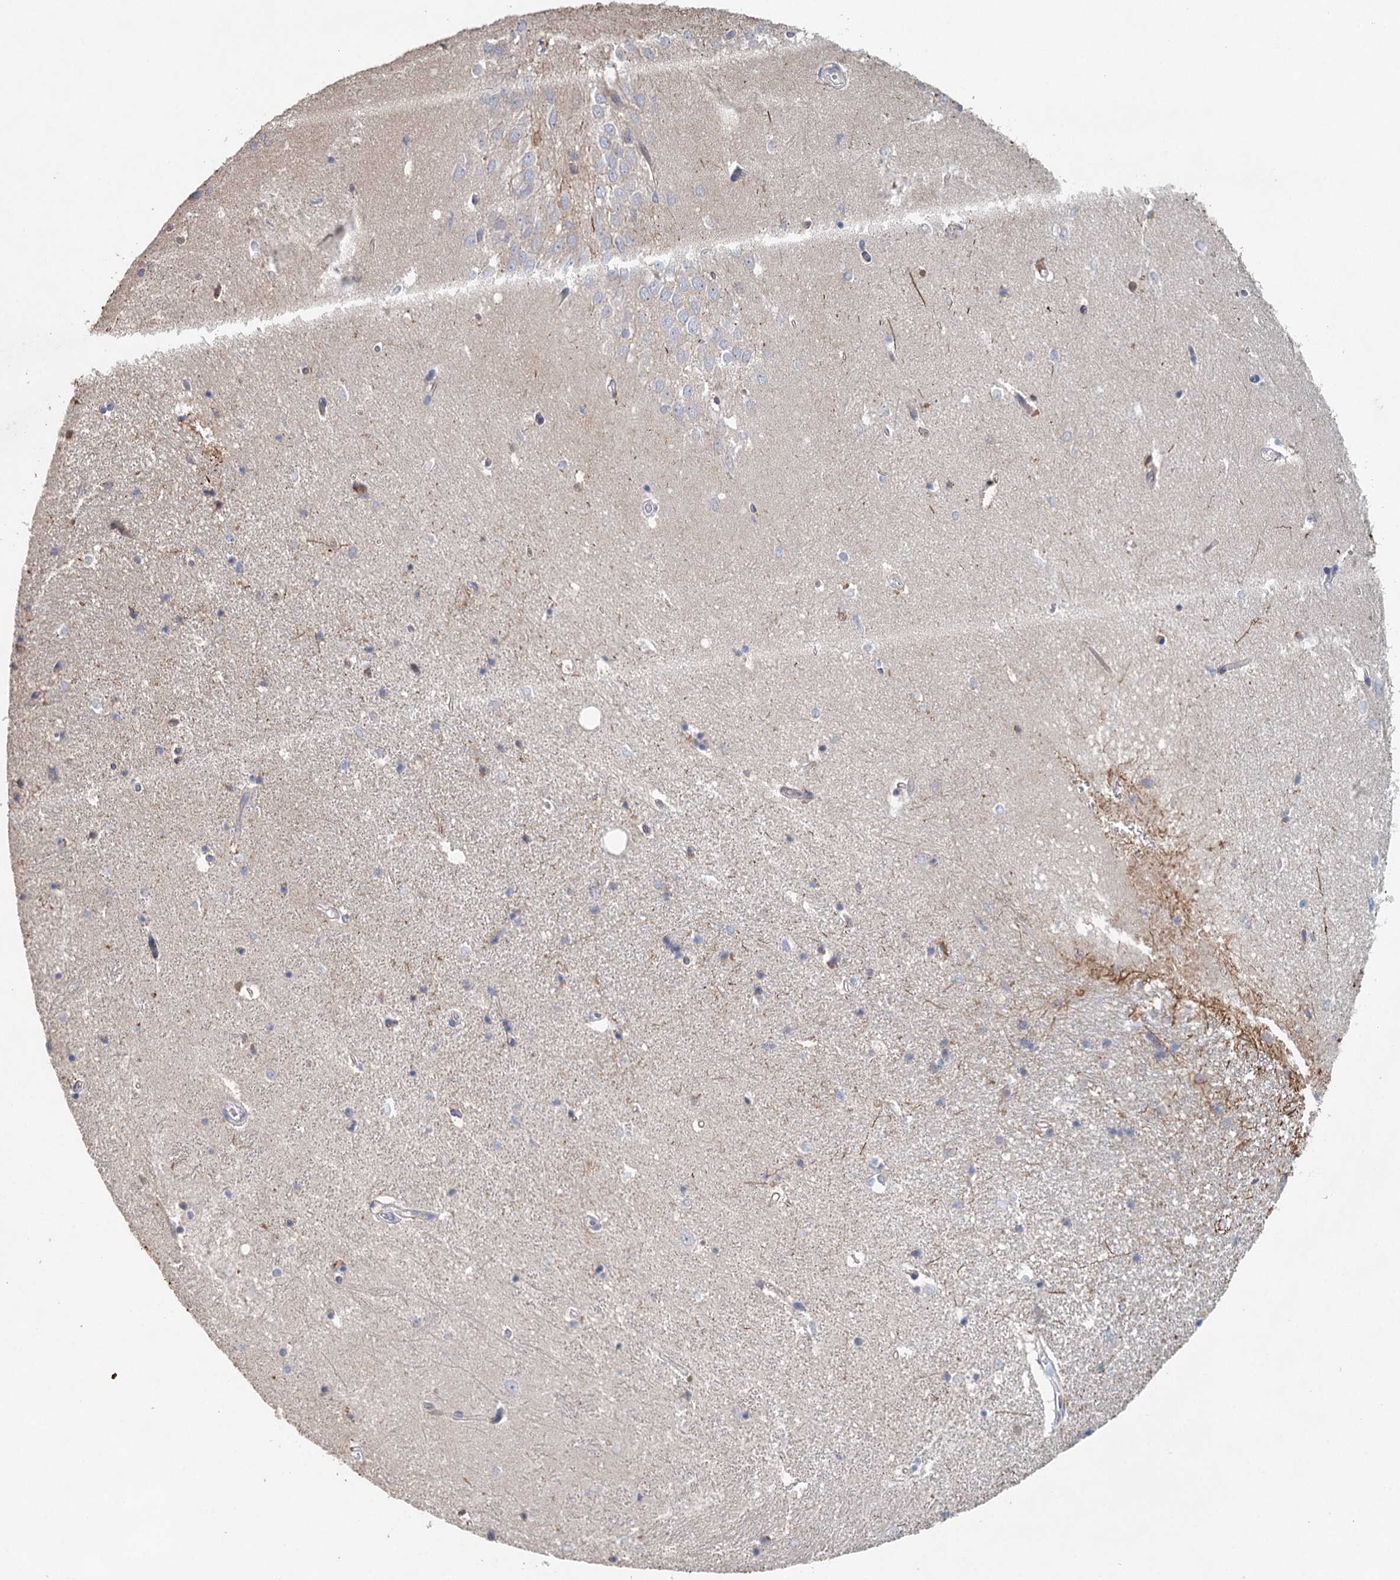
{"staining": {"intensity": "negative", "quantity": "none", "location": "none"}, "tissue": "hippocampus", "cell_type": "Glial cells", "image_type": "normal", "snomed": [{"axis": "morphology", "description": "Normal tissue, NOS"}, {"axis": "topography", "description": "Hippocampus"}], "caption": "Unremarkable hippocampus was stained to show a protein in brown. There is no significant positivity in glial cells. (DAB (3,3'-diaminobenzidine) immunohistochemistry visualized using brightfield microscopy, high magnification).", "gene": "MYL6B", "patient": {"sex": "female", "age": 64}}